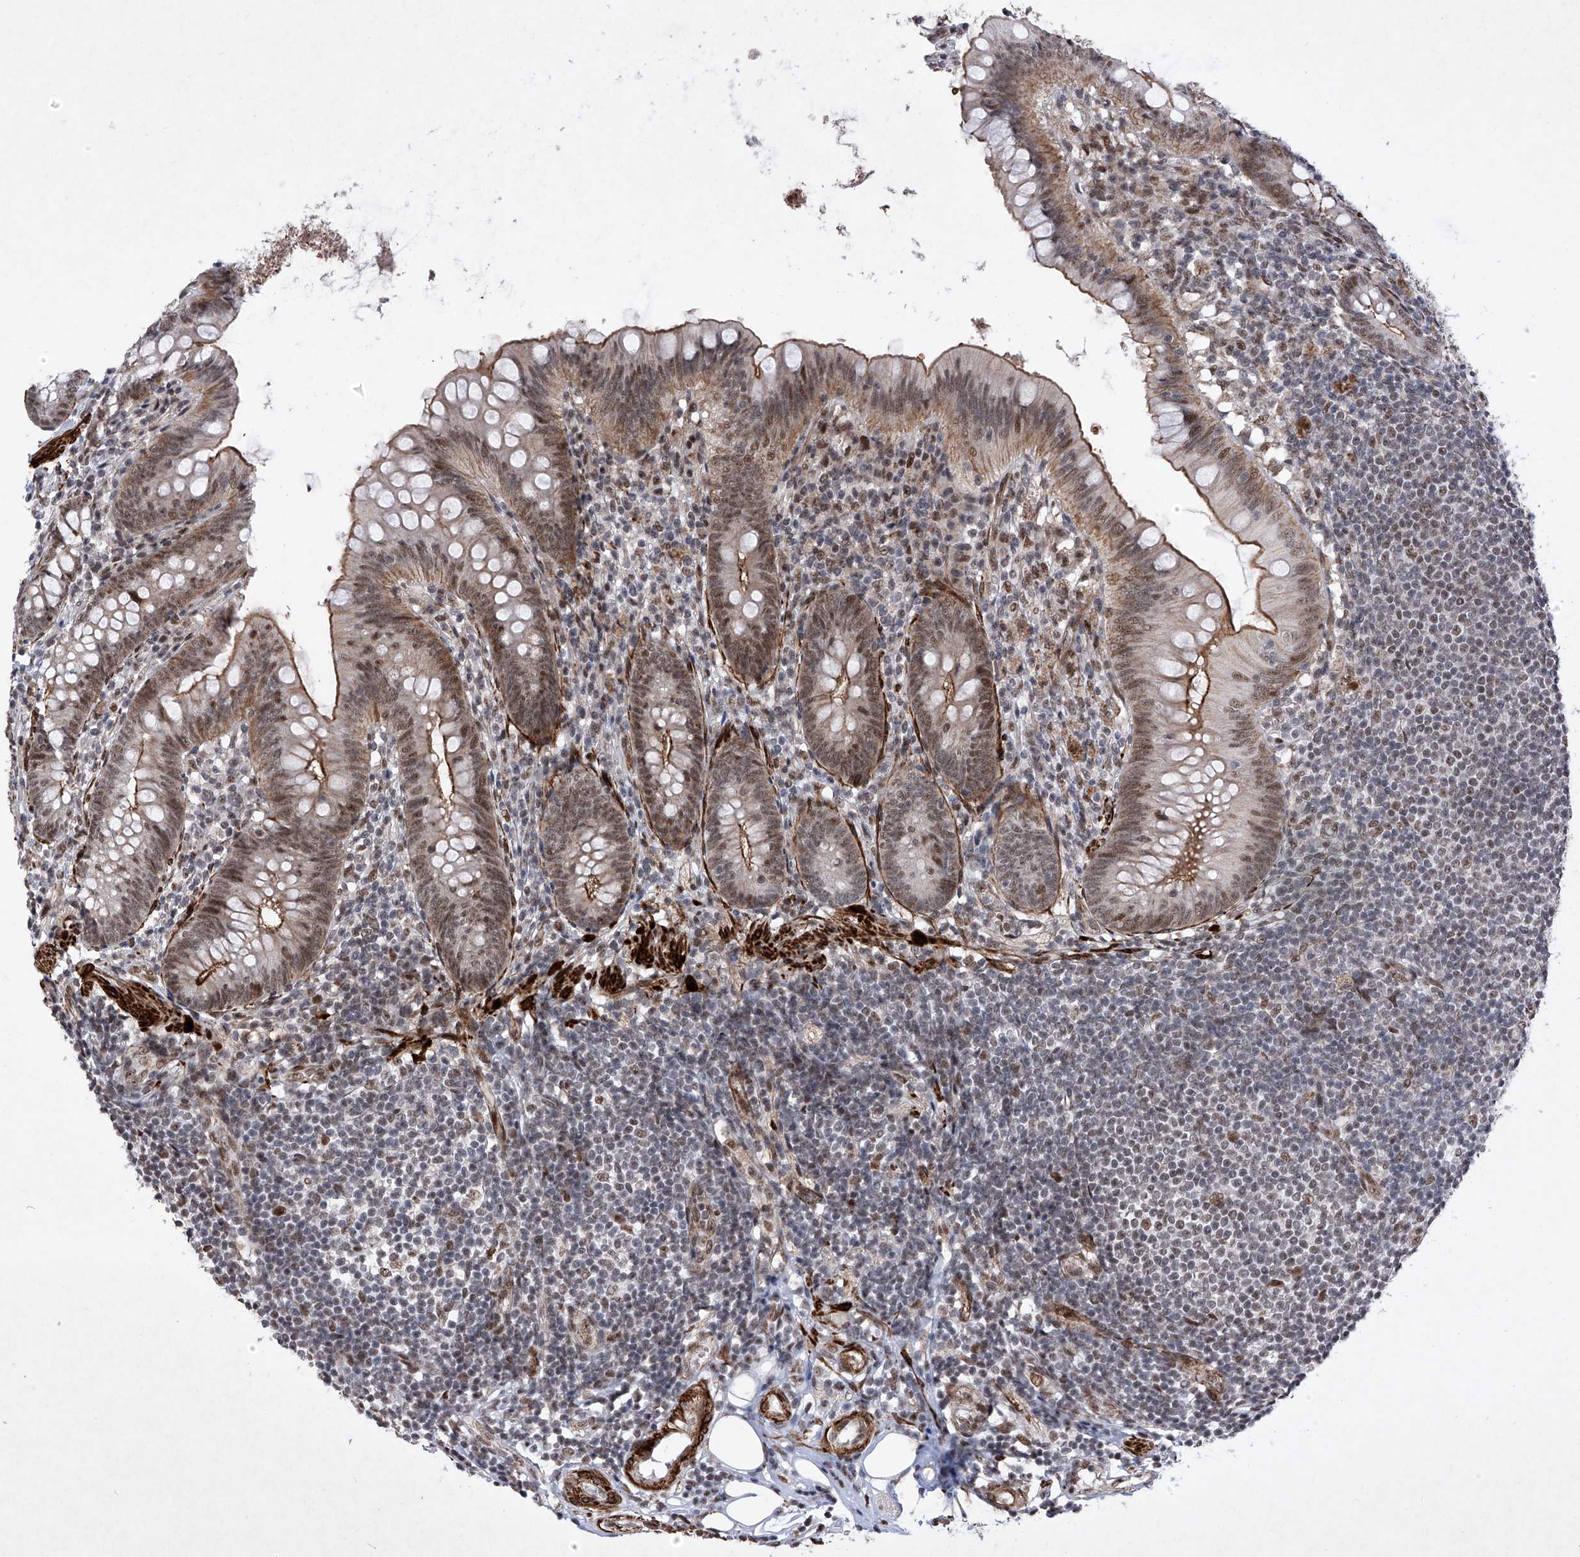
{"staining": {"intensity": "moderate", "quantity": "25%-75%", "location": "cytoplasmic/membranous,nuclear"}, "tissue": "appendix", "cell_type": "Glandular cells", "image_type": "normal", "snomed": [{"axis": "morphology", "description": "Normal tissue, NOS"}, {"axis": "topography", "description": "Appendix"}], "caption": "Immunohistochemical staining of normal human appendix displays medium levels of moderate cytoplasmic/membranous,nuclear expression in approximately 25%-75% of glandular cells. (DAB (3,3'-diaminobenzidine) IHC, brown staining for protein, blue staining for nuclei).", "gene": "NFATC4", "patient": {"sex": "female", "age": 62}}